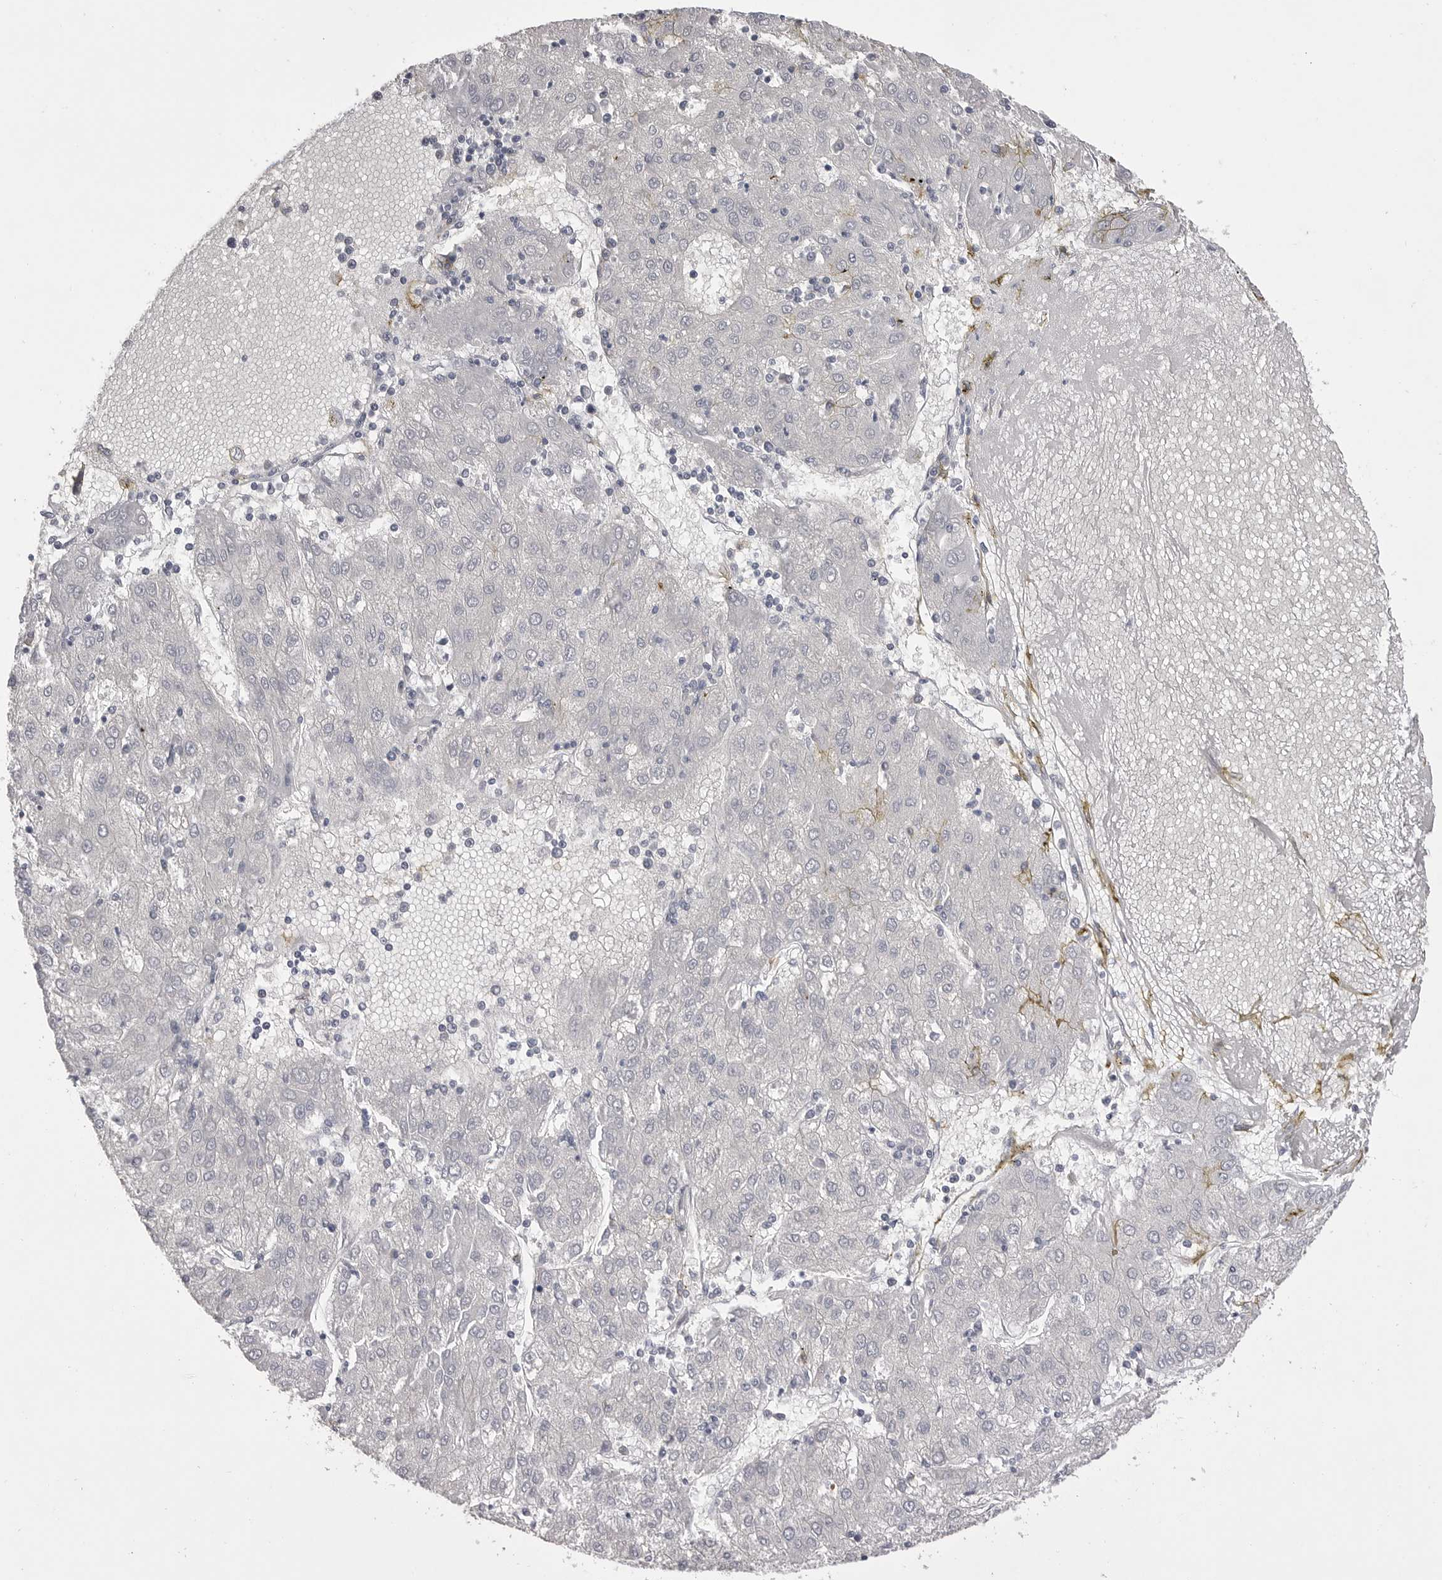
{"staining": {"intensity": "negative", "quantity": "none", "location": "none"}, "tissue": "liver cancer", "cell_type": "Tumor cells", "image_type": "cancer", "snomed": [{"axis": "morphology", "description": "Carcinoma, Hepatocellular, NOS"}, {"axis": "topography", "description": "Liver"}], "caption": "IHC histopathology image of neoplastic tissue: human liver hepatocellular carcinoma stained with DAB (3,3'-diaminobenzidine) shows no significant protein positivity in tumor cells.", "gene": "VAC14", "patient": {"sex": "male", "age": 72}}